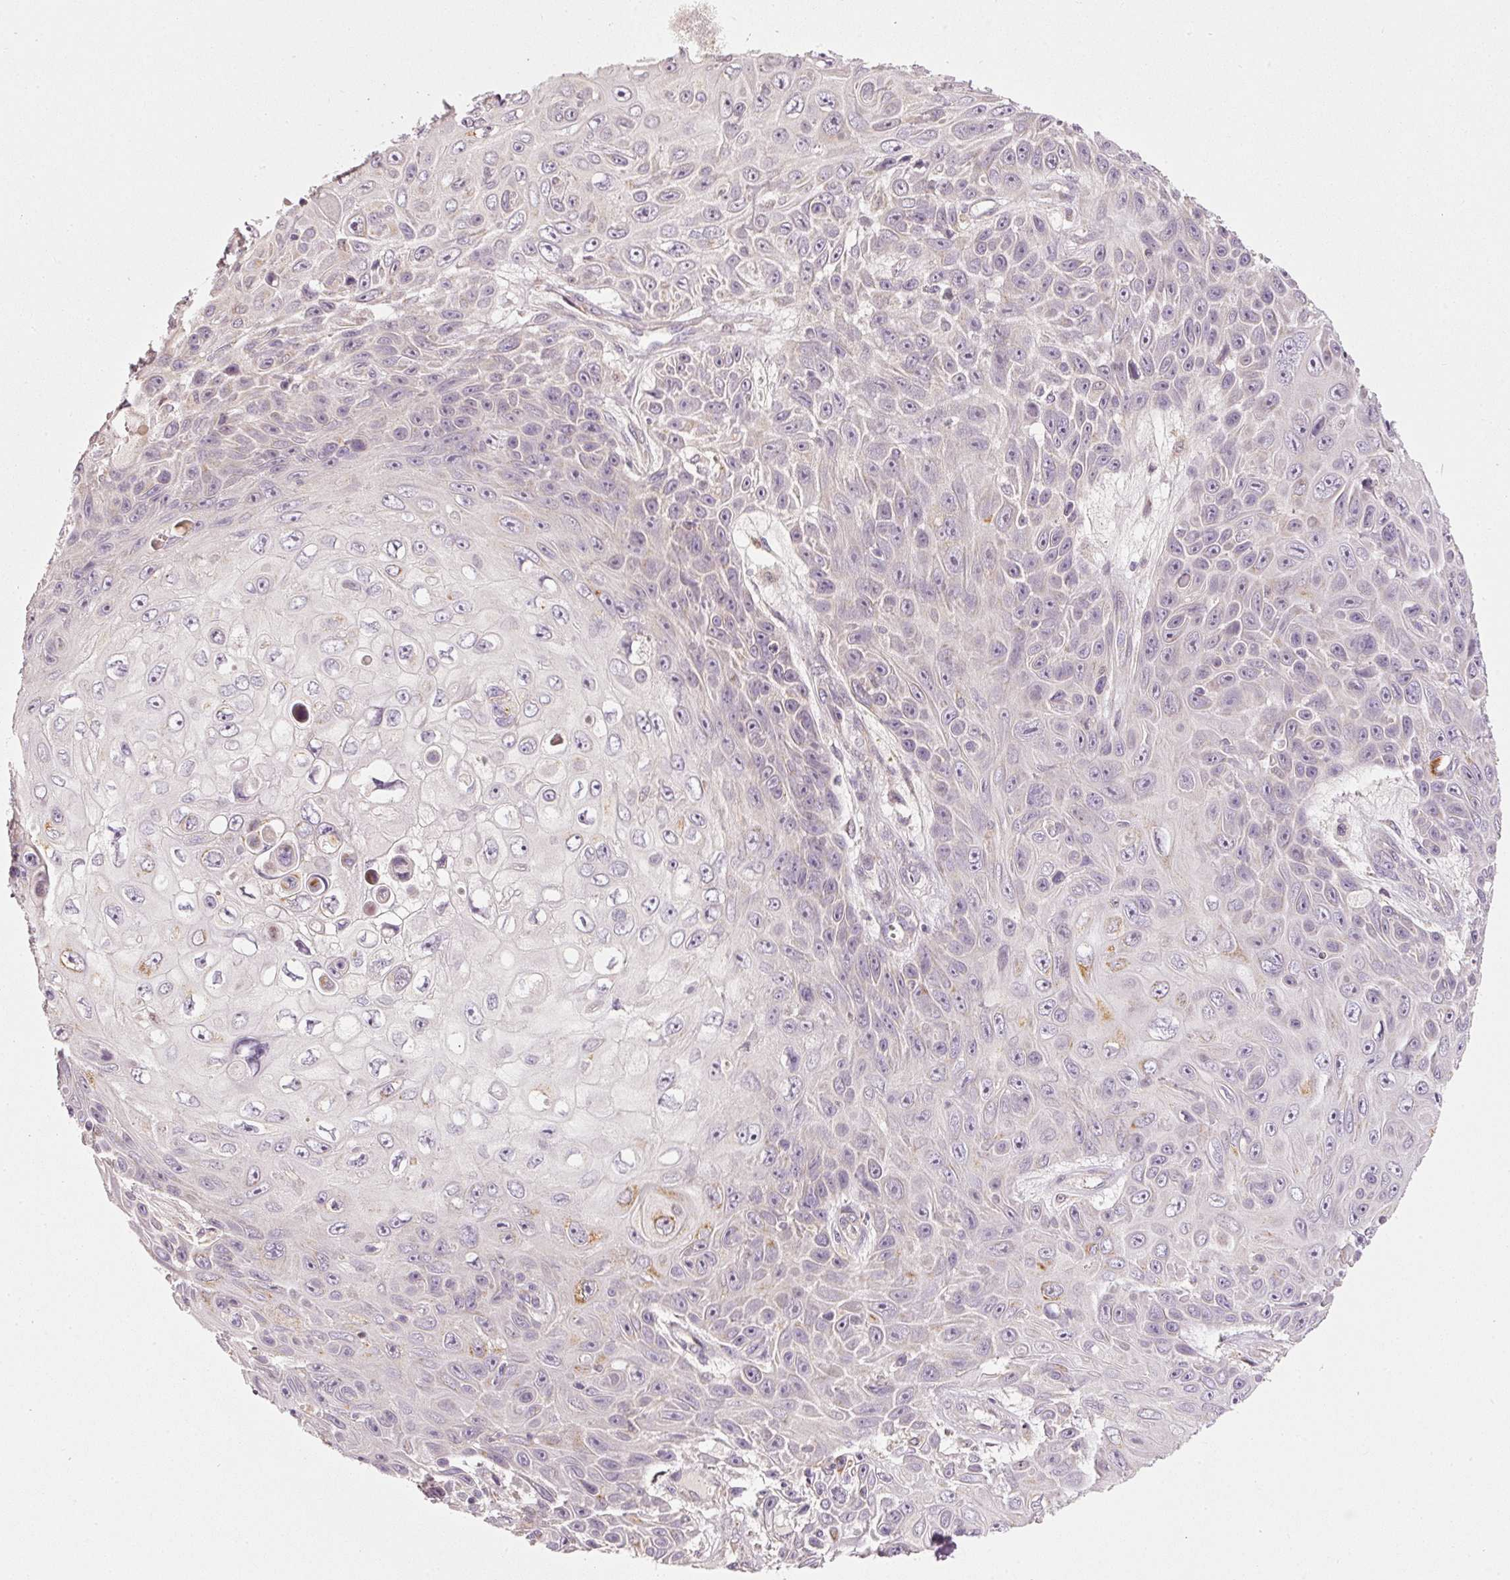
{"staining": {"intensity": "negative", "quantity": "none", "location": "none"}, "tissue": "skin cancer", "cell_type": "Tumor cells", "image_type": "cancer", "snomed": [{"axis": "morphology", "description": "Squamous cell carcinoma, NOS"}, {"axis": "topography", "description": "Skin"}], "caption": "The IHC micrograph has no significant expression in tumor cells of skin squamous cell carcinoma tissue. The staining was performed using DAB to visualize the protein expression in brown, while the nuclei were stained in blue with hematoxylin (Magnification: 20x).", "gene": "MTHFD1L", "patient": {"sex": "male", "age": 82}}